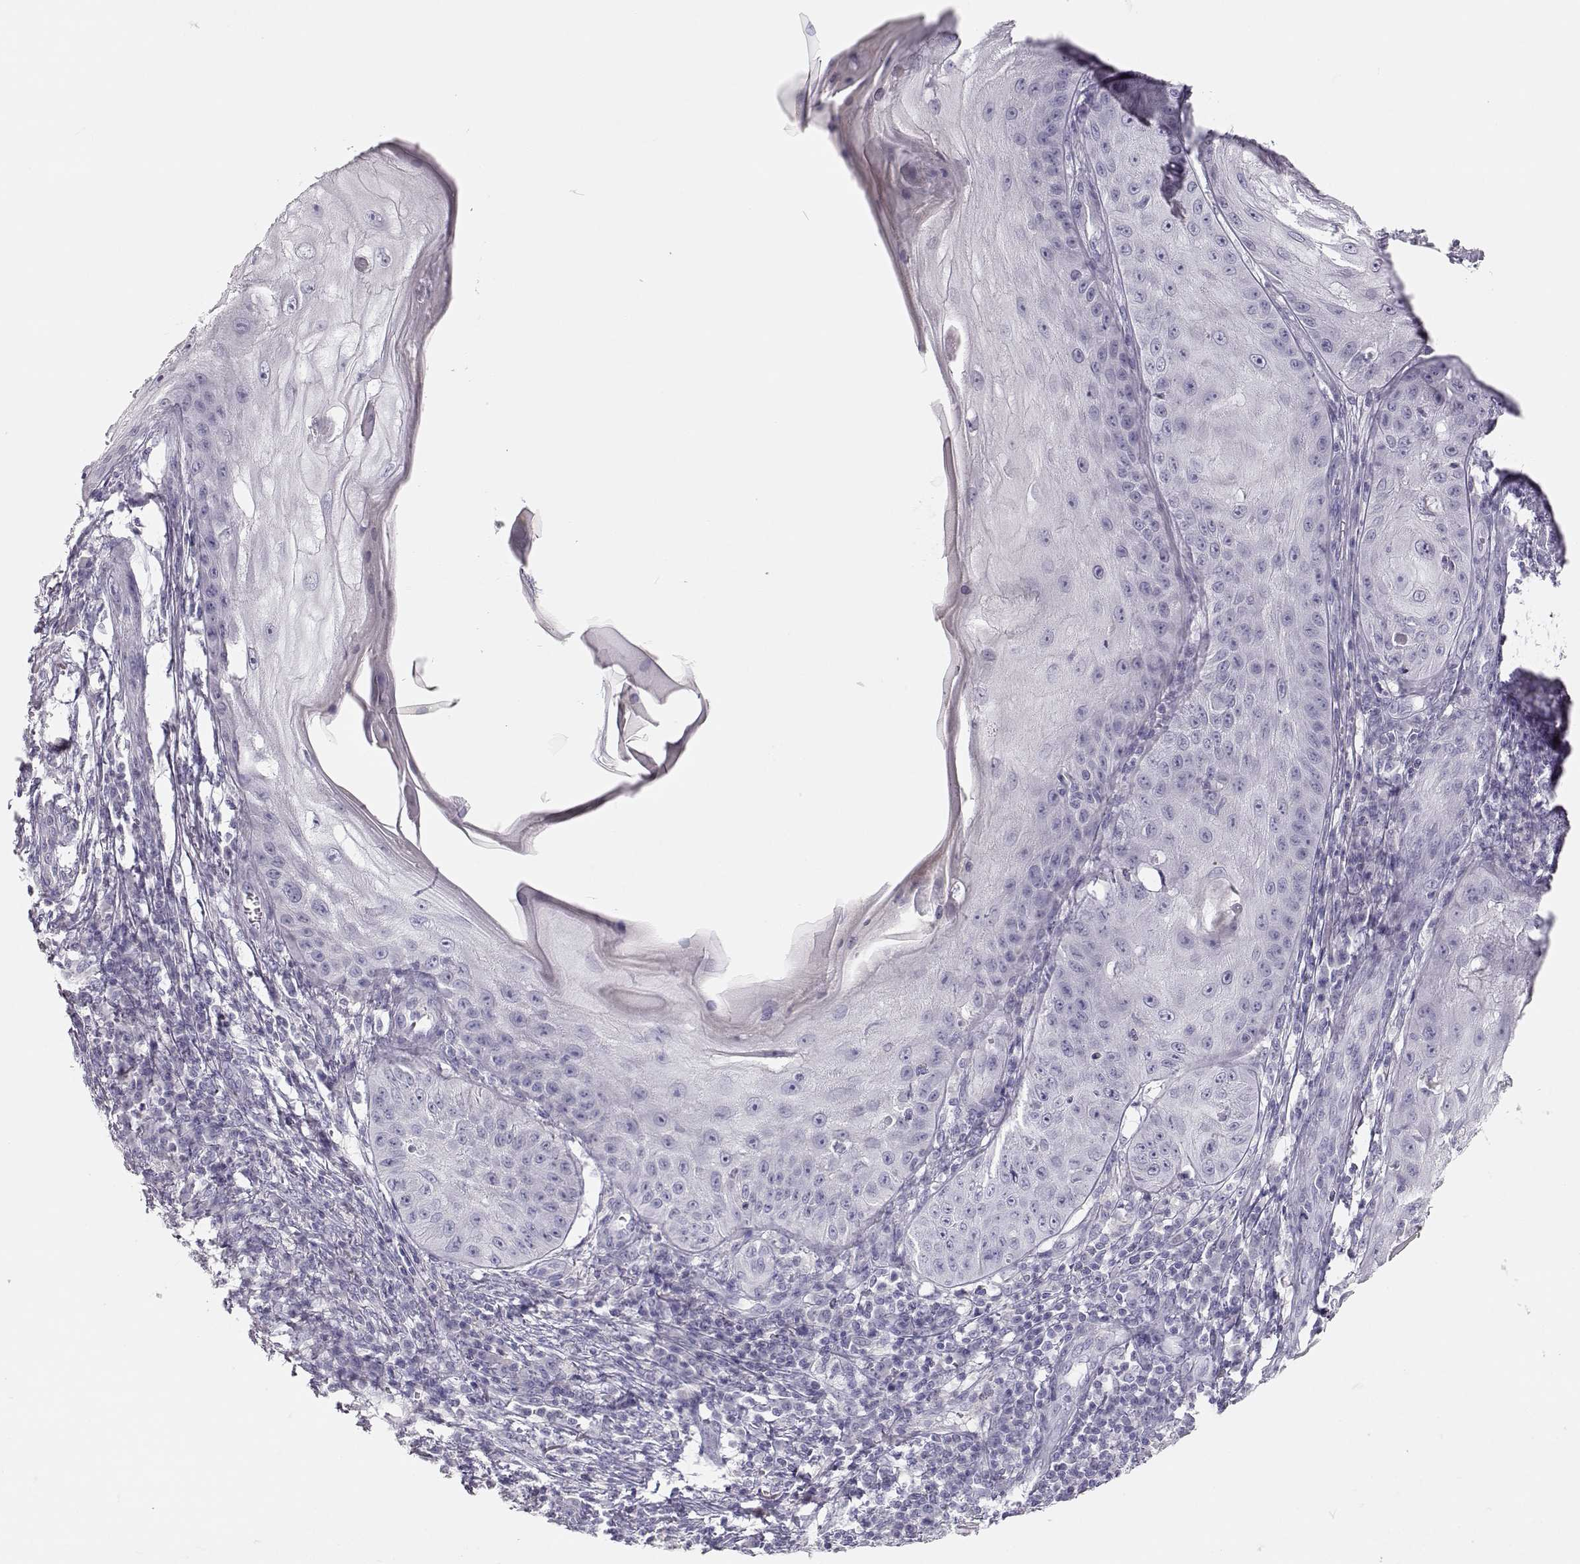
{"staining": {"intensity": "negative", "quantity": "none", "location": "none"}, "tissue": "skin cancer", "cell_type": "Tumor cells", "image_type": "cancer", "snomed": [{"axis": "morphology", "description": "Squamous cell carcinoma, NOS"}, {"axis": "topography", "description": "Skin"}], "caption": "A histopathology image of skin cancer (squamous cell carcinoma) stained for a protein exhibits no brown staining in tumor cells. (DAB immunohistochemistry (IHC), high magnification).", "gene": "LEPR", "patient": {"sex": "male", "age": 70}}